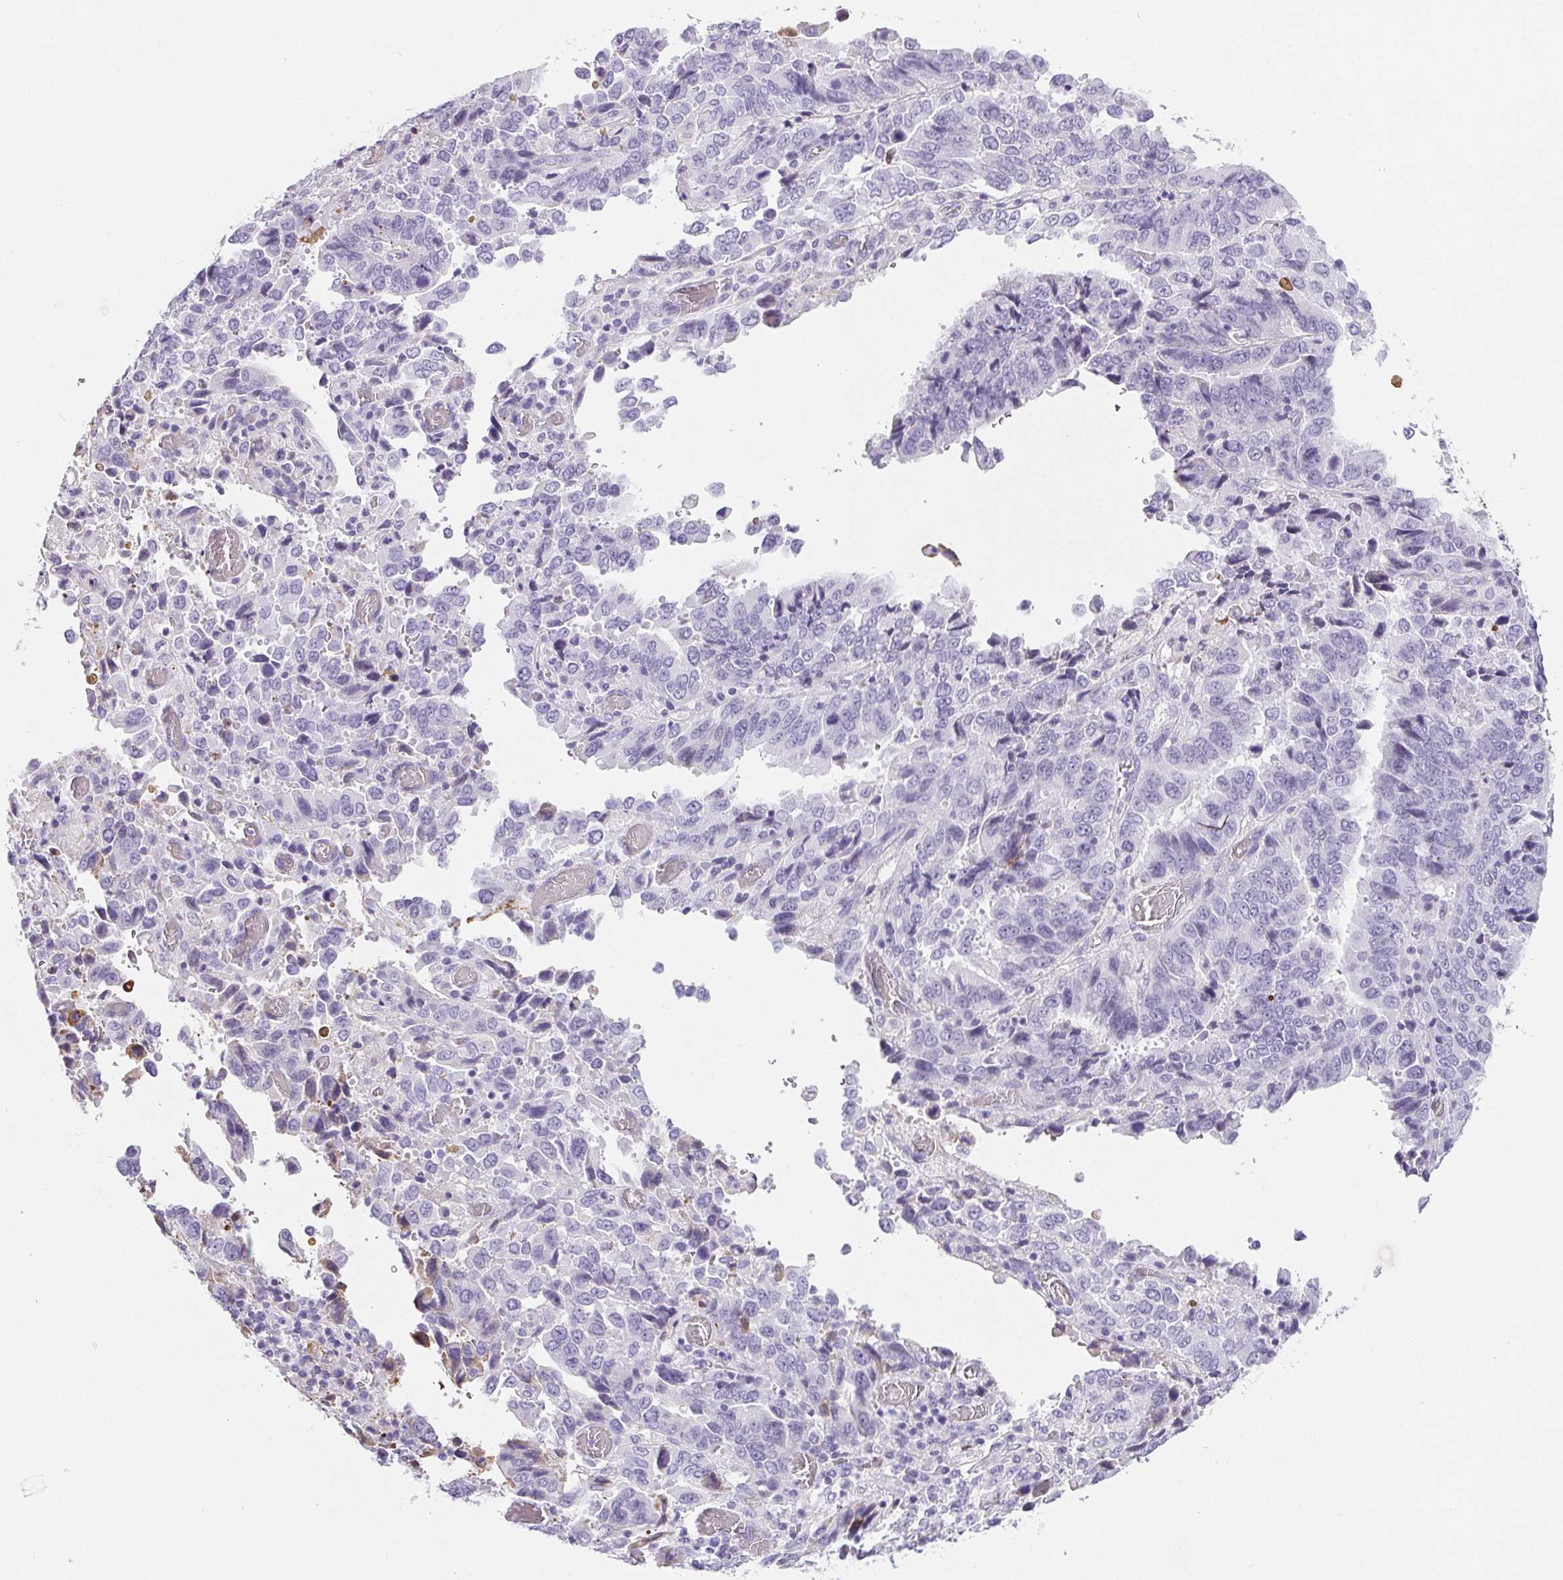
{"staining": {"intensity": "negative", "quantity": "none", "location": "none"}, "tissue": "stomach cancer", "cell_type": "Tumor cells", "image_type": "cancer", "snomed": [{"axis": "morphology", "description": "Adenocarcinoma, NOS"}, {"axis": "topography", "description": "Stomach, upper"}], "caption": "An immunohistochemistry micrograph of adenocarcinoma (stomach) is shown. There is no staining in tumor cells of adenocarcinoma (stomach).", "gene": "VTN", "patient": {"sex": "male", "age": 74}}